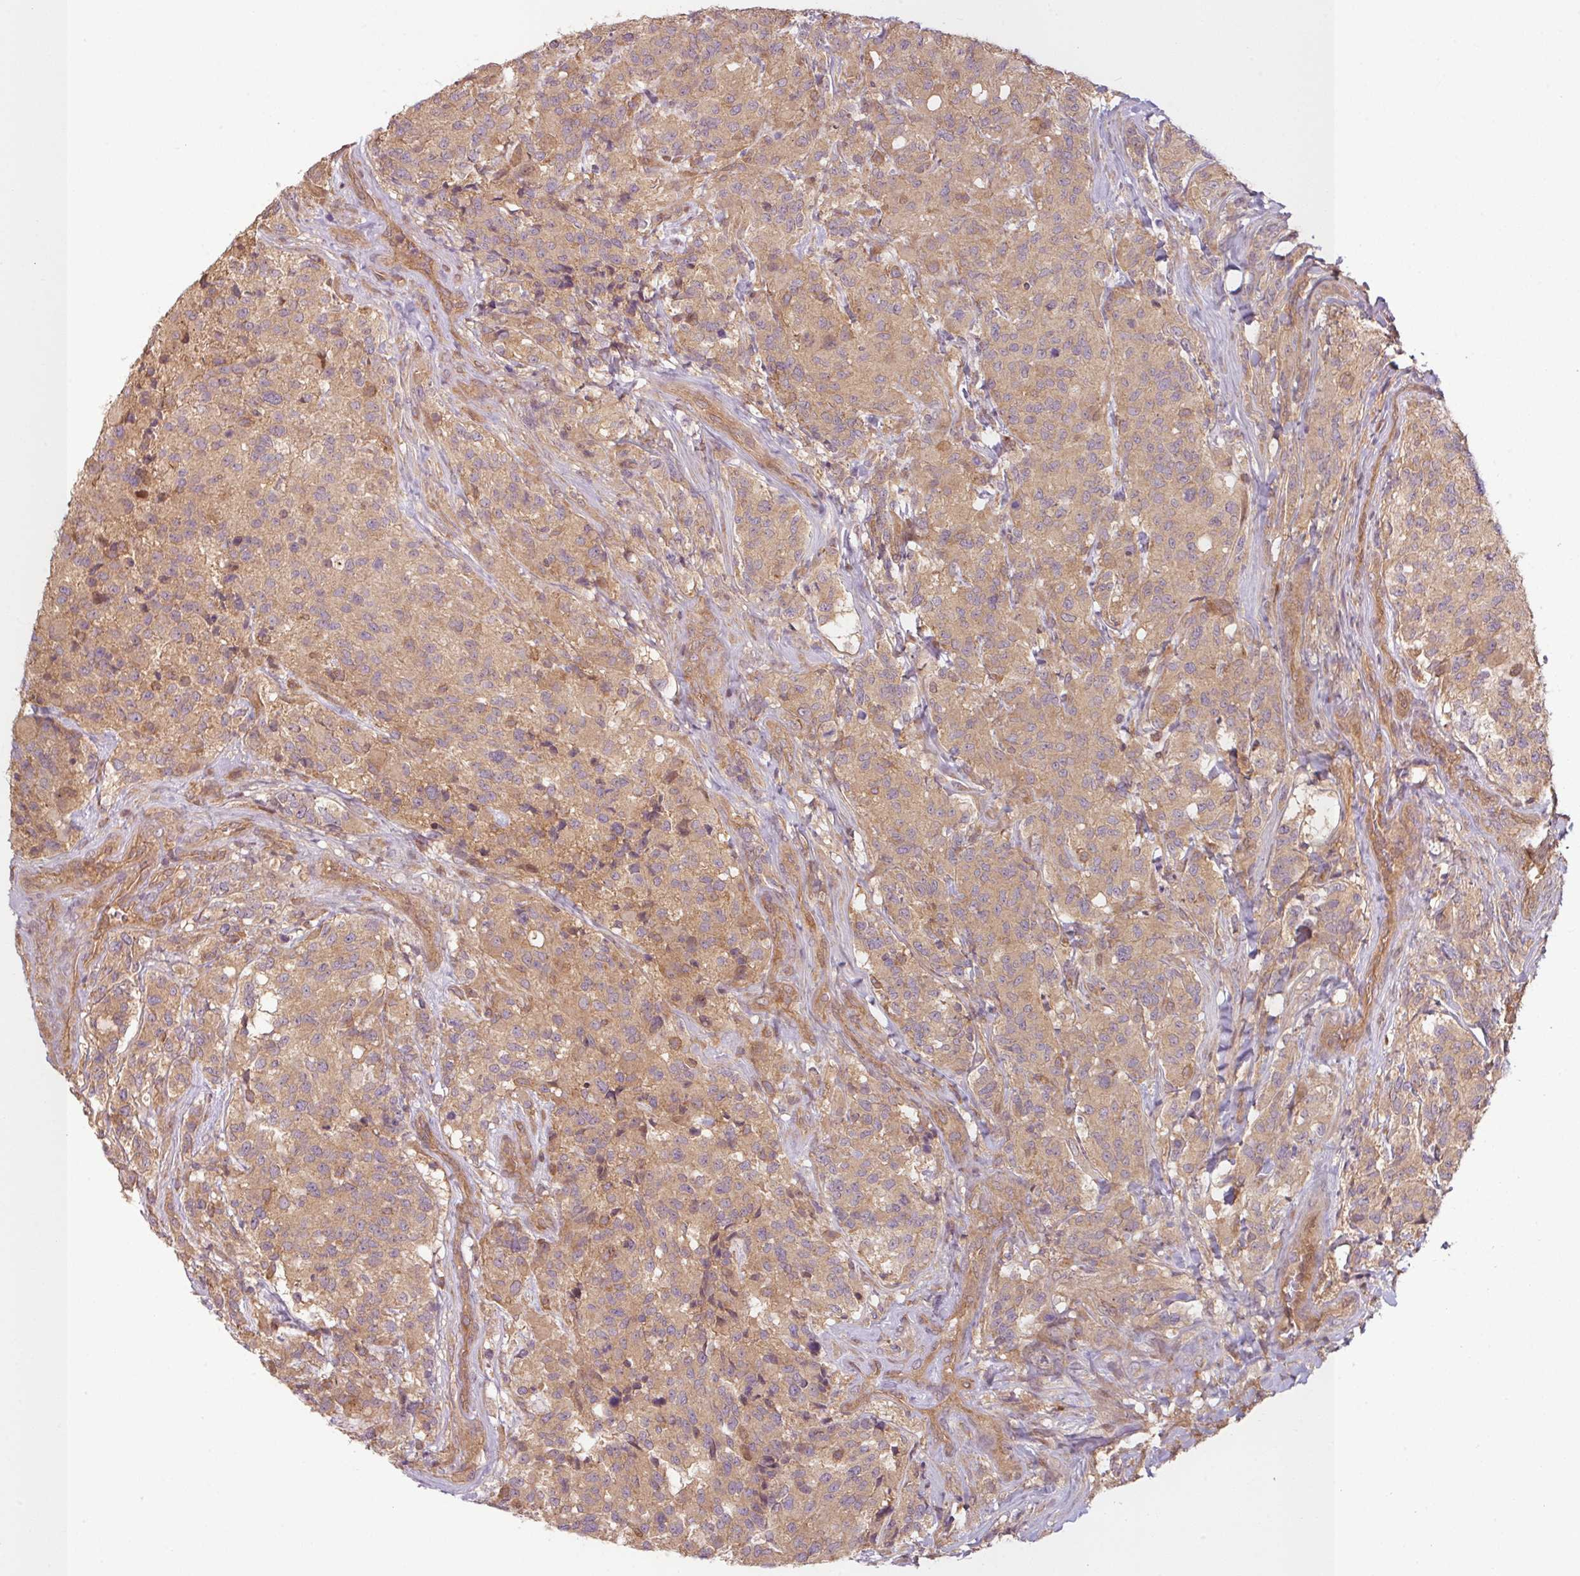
{"staining": {"intensity": "moderate", "quantity": "<25%", "location": "cytoplasmic/membranous"}, "tissue": "glioma", "cell_type": "Tumor cells", "image_type": "cancer", "snomed": [{"axis": "morphology", "description": "Glioma, malignant, High grade"}, {"axis": "topography", "description": "Brain"}], "caption": "Glioma tissue reveals moderate cytoplasmic/membranous staining in approximately <25% of tumor cells, visualized by immunohistochemistry.", "gene": "RNF31", "patient": {"sex": "female", "age": 67}}